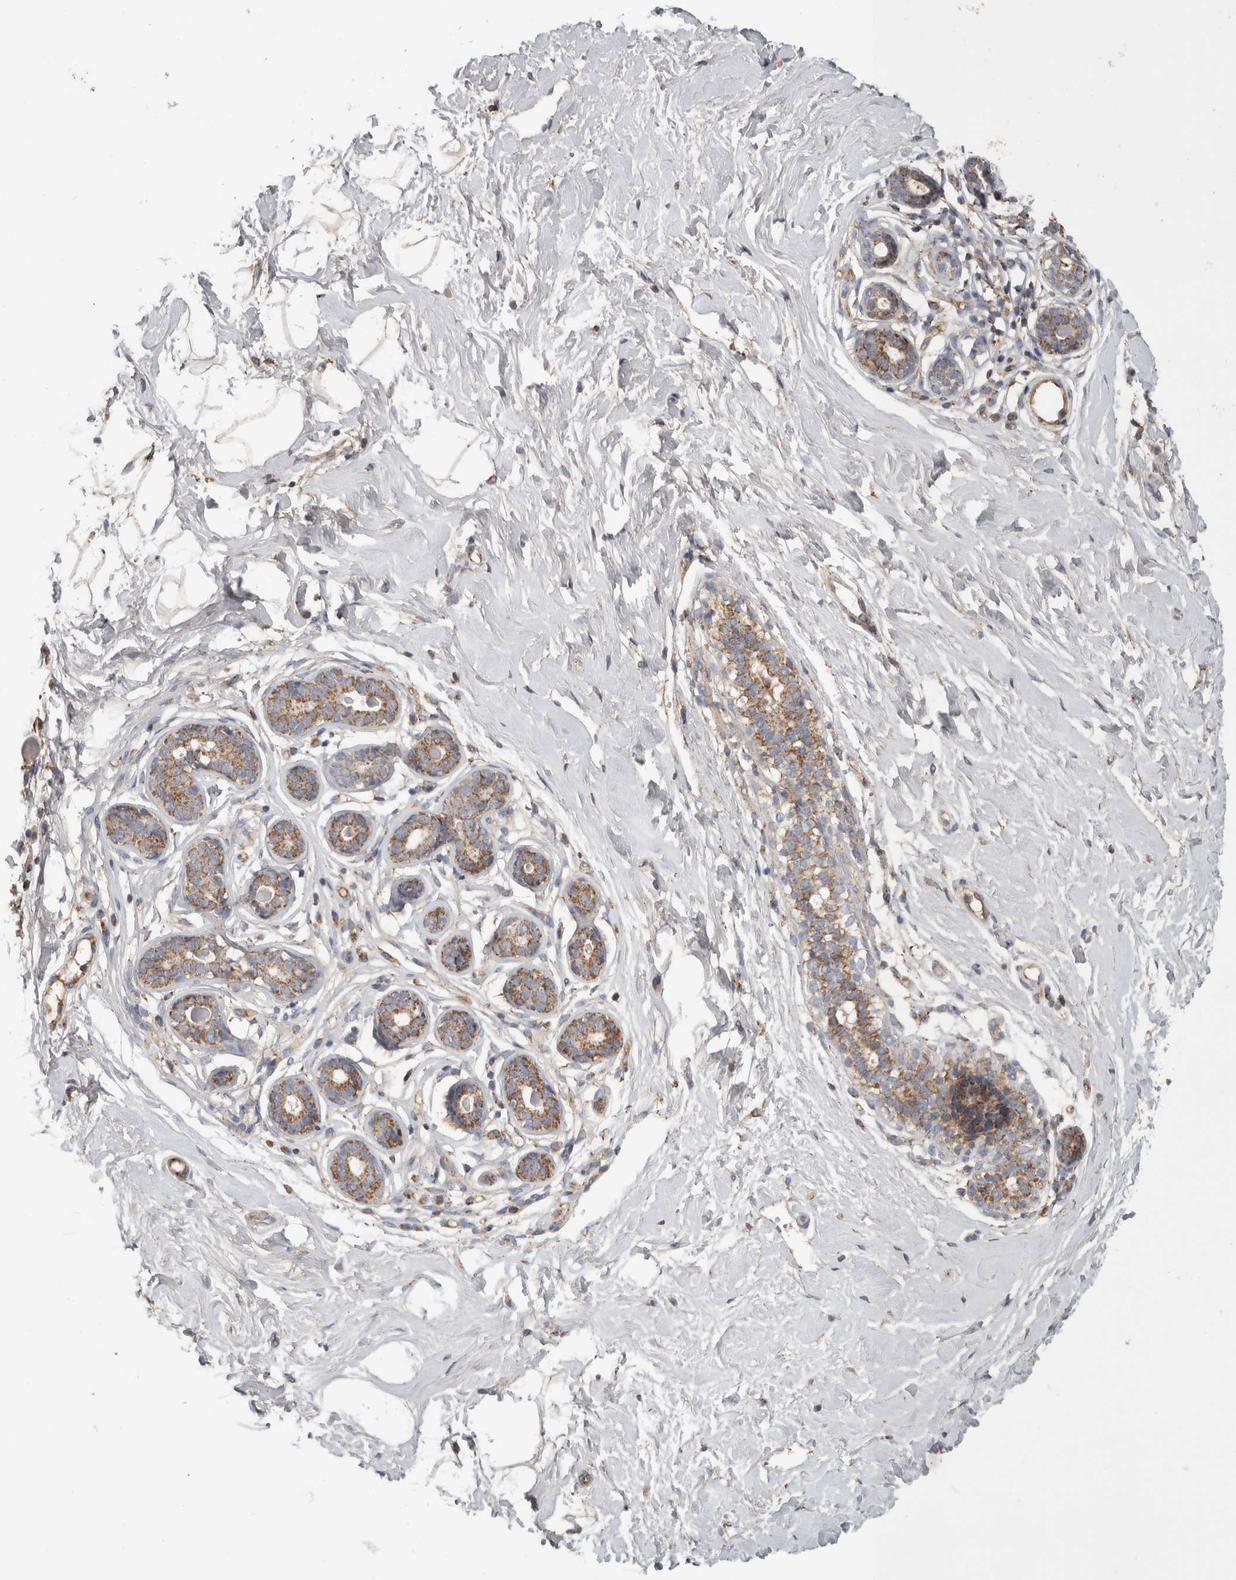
{"staining": {"intensity": "weak", "quantity": ">75%", "location": "cytoplasmic/membranous"}, "tissue": "breast", "cell_type": "Adipocytes", "image_type": "normal", "snomed": [{"axis": "morphology", "description": "Normal tissue, NOS"}, {"axis": "topography", "description": "Breast"}], "caption": "Breast was stained to show a protein in brown. There is low levels of weak cytoplasmic/membranous expression in approximately >75% of adipocytes. (IHC, brightfield microscopy, high magnification).", "gene": "SCO1", "patient": {"sex": "female", "age": 23}}